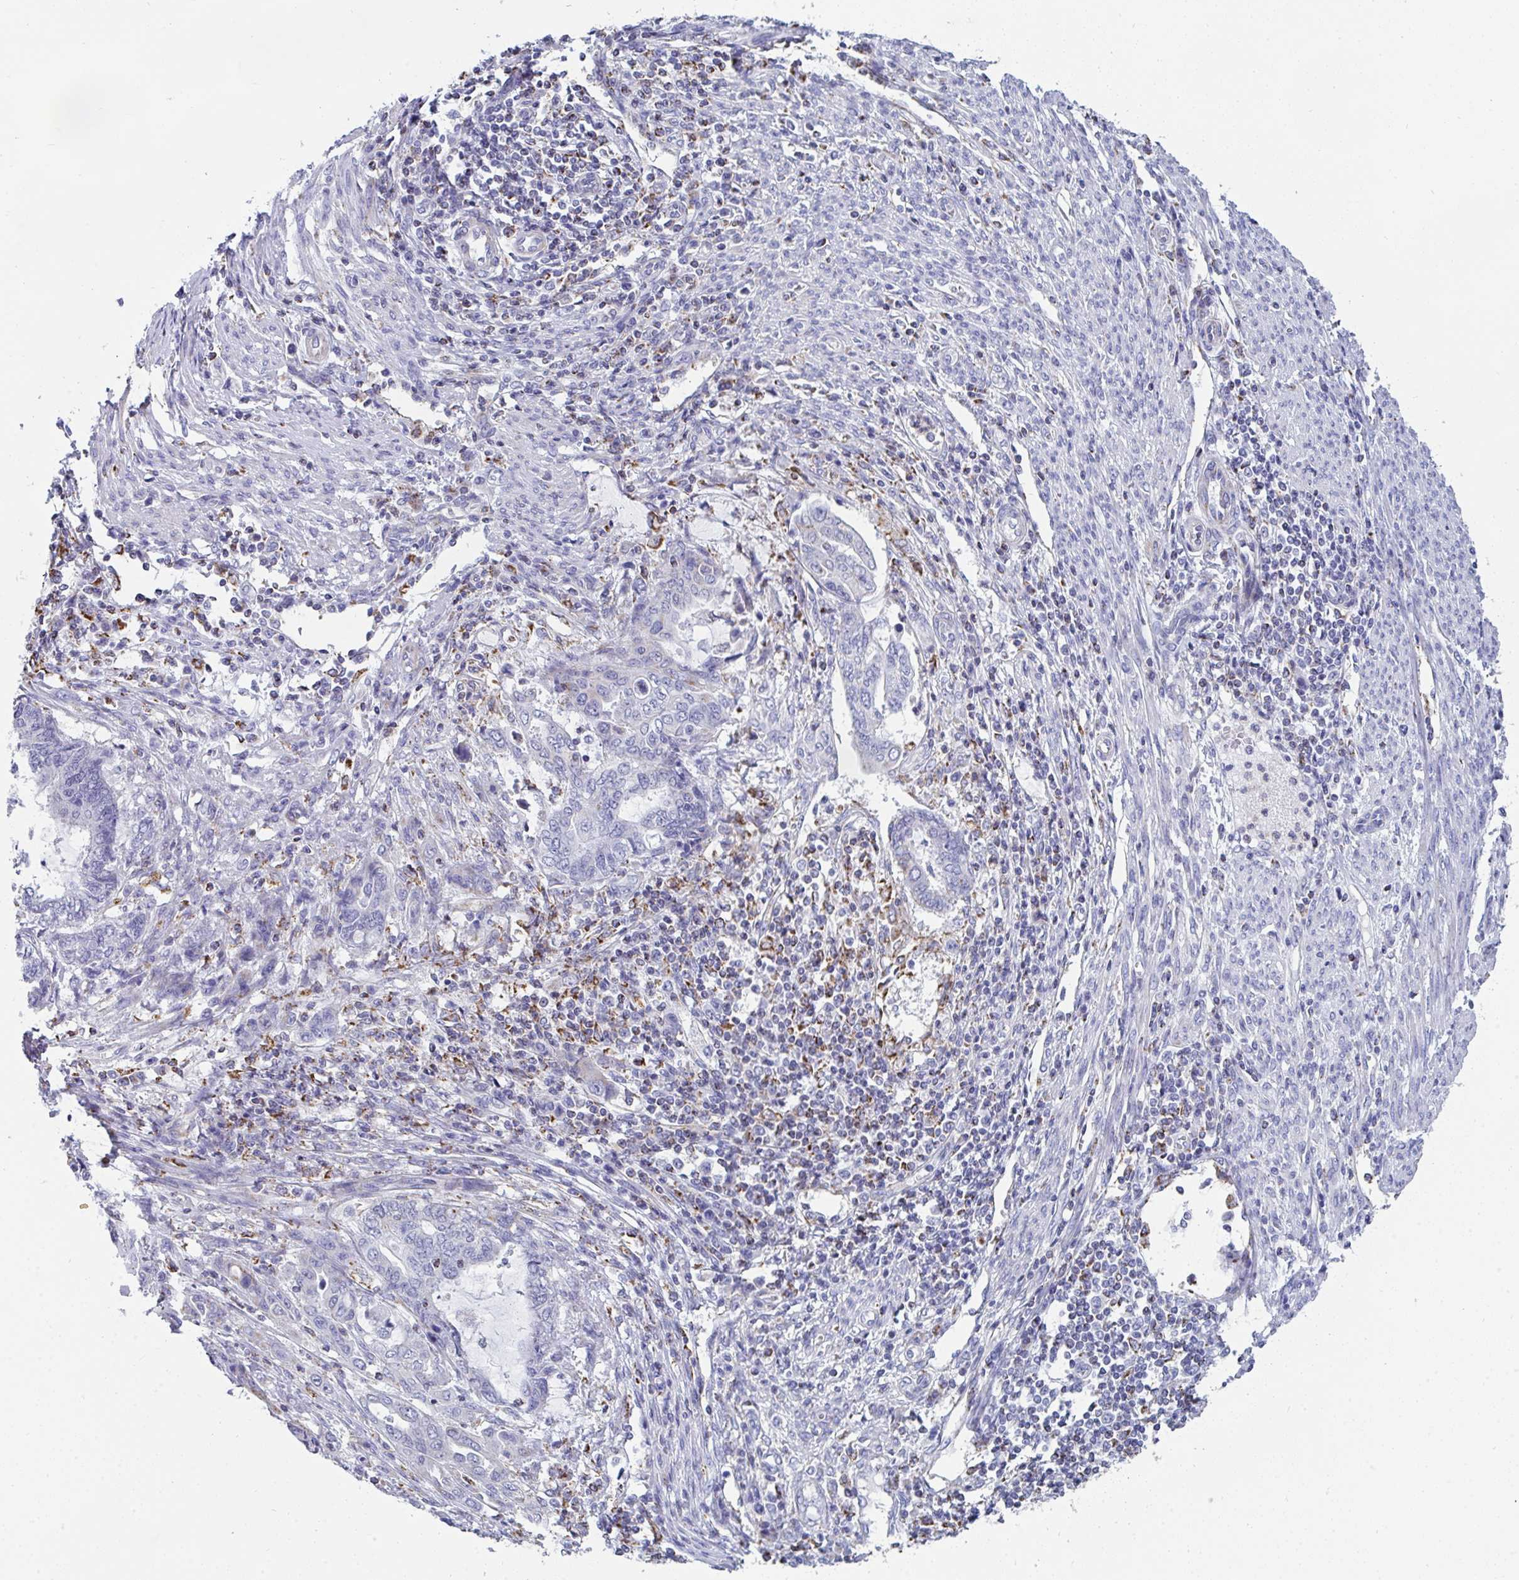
{"staining": {"intensity": "negative", "quantity": "none", "location": "none"}, "tissue": "endometrial cancer", "cell_type": "Tumor cells", "image_type": "cancer", "snomed": [{"axis": "morphology", "description": "Adenocarcinoma, NOS"}, {"axis": "topography", "description": "Uterus"}, {"axis": "topography", "description": "Endometrium"}], "caption": "Tumor cells show no significant protein positivity in endometrial cancer.", "gene": "MGAM2", "patient": {"sex": "female", "age": 70}}